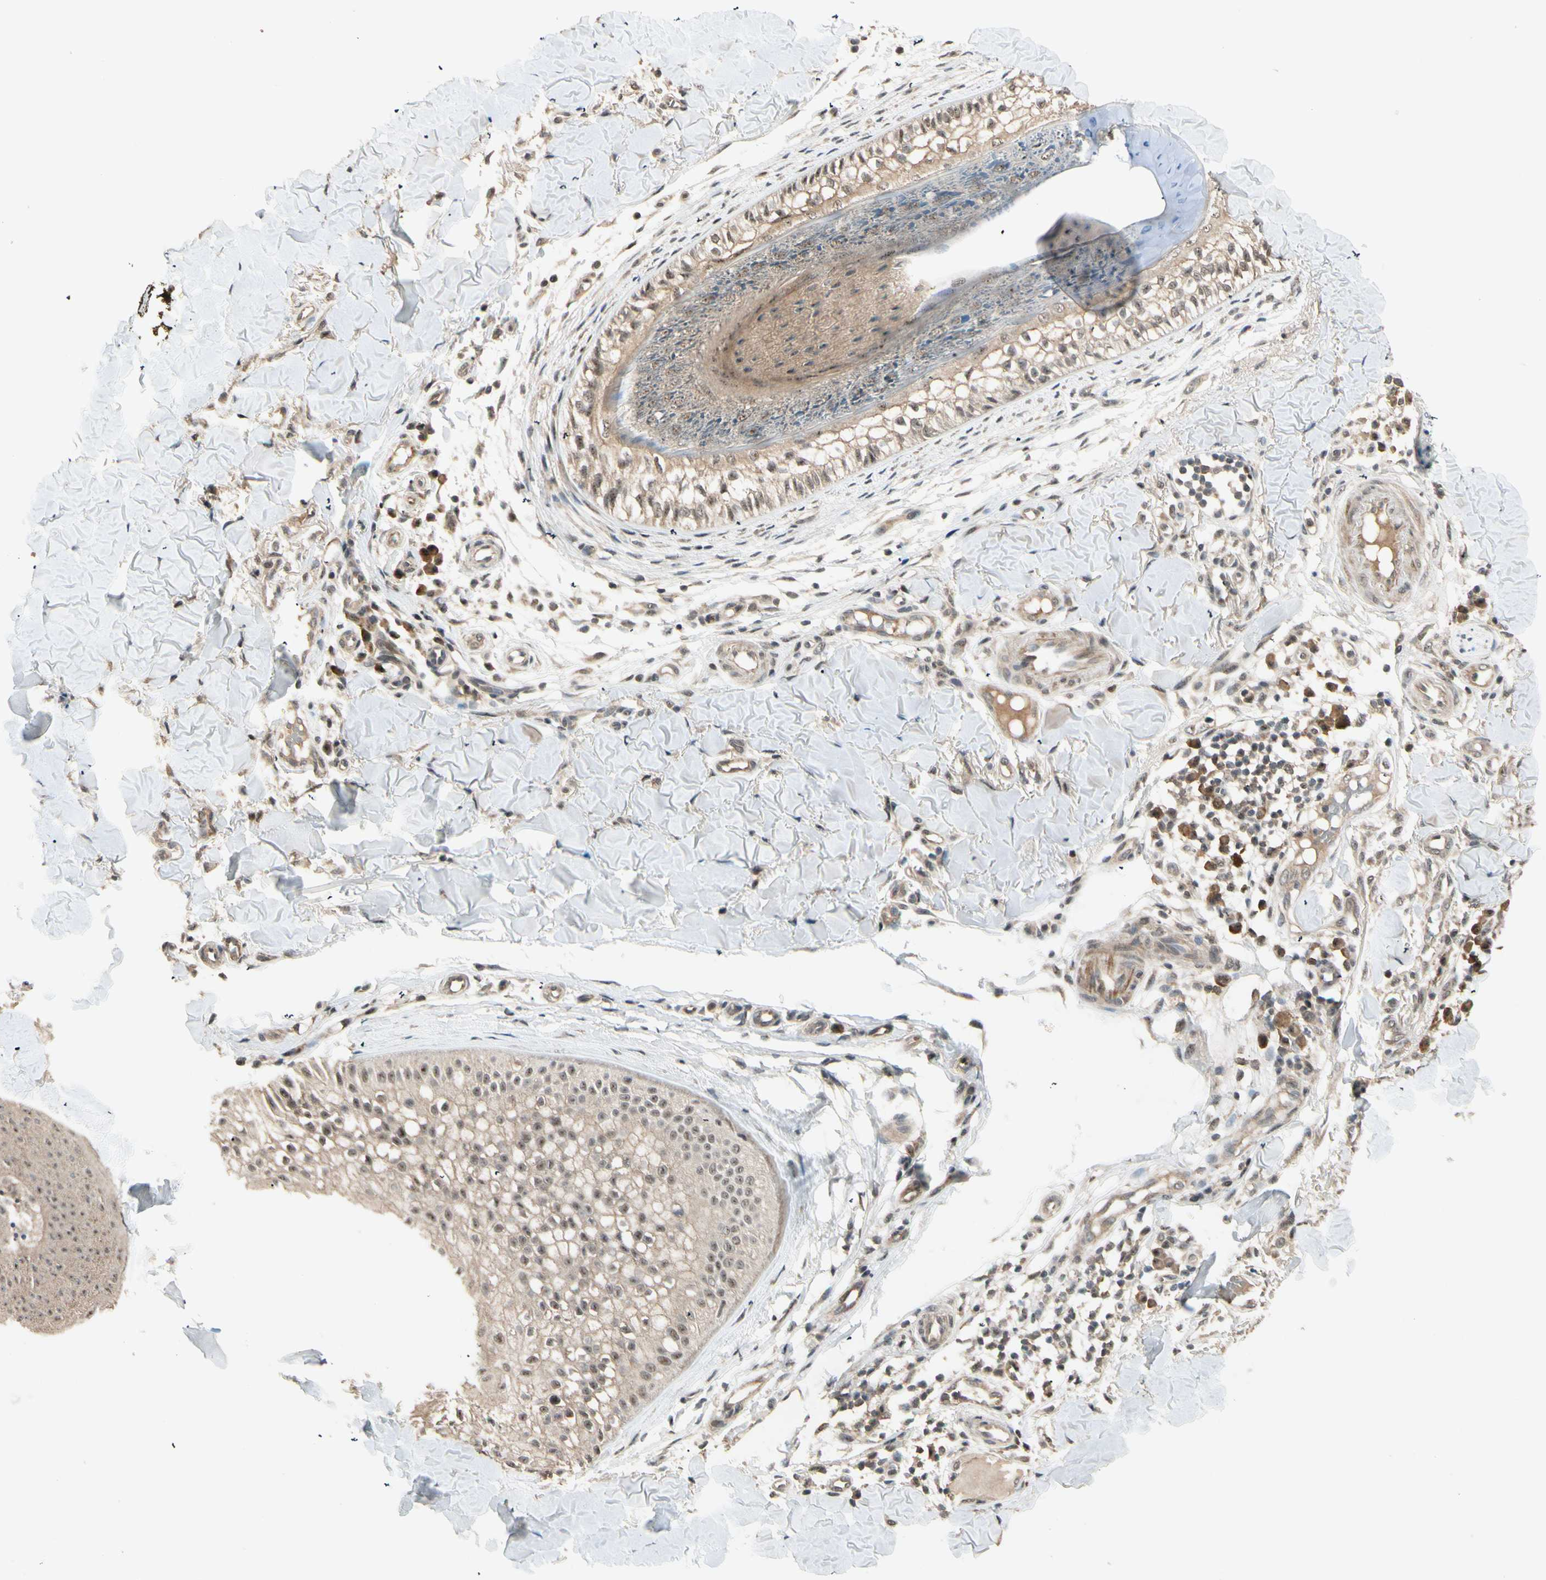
{"staining": {"intensity": "moderate", "quantity": ">75%", "location": "cytoplasmic/membranous,nuclear"}, "tissue": "skin cancer", "cell_type": "Tumor cells", "image_type": "cancer", "snomed": [{"axis": "morphology", "description": "Normal tissue, NOS"}, {"axis": "morphology", "description": "Basal cell carcinoma"}, {"axis": "topography", "description": "Skin"}], "caption": "The immunohistochemical stain highlights moderate cytoplasmic/membranous and nuclear expression in tumor cells of basal cell carcinoma (skin) tissue.", "gene": "MCPH1", "patient": {"sex": "male", "age": 52}}